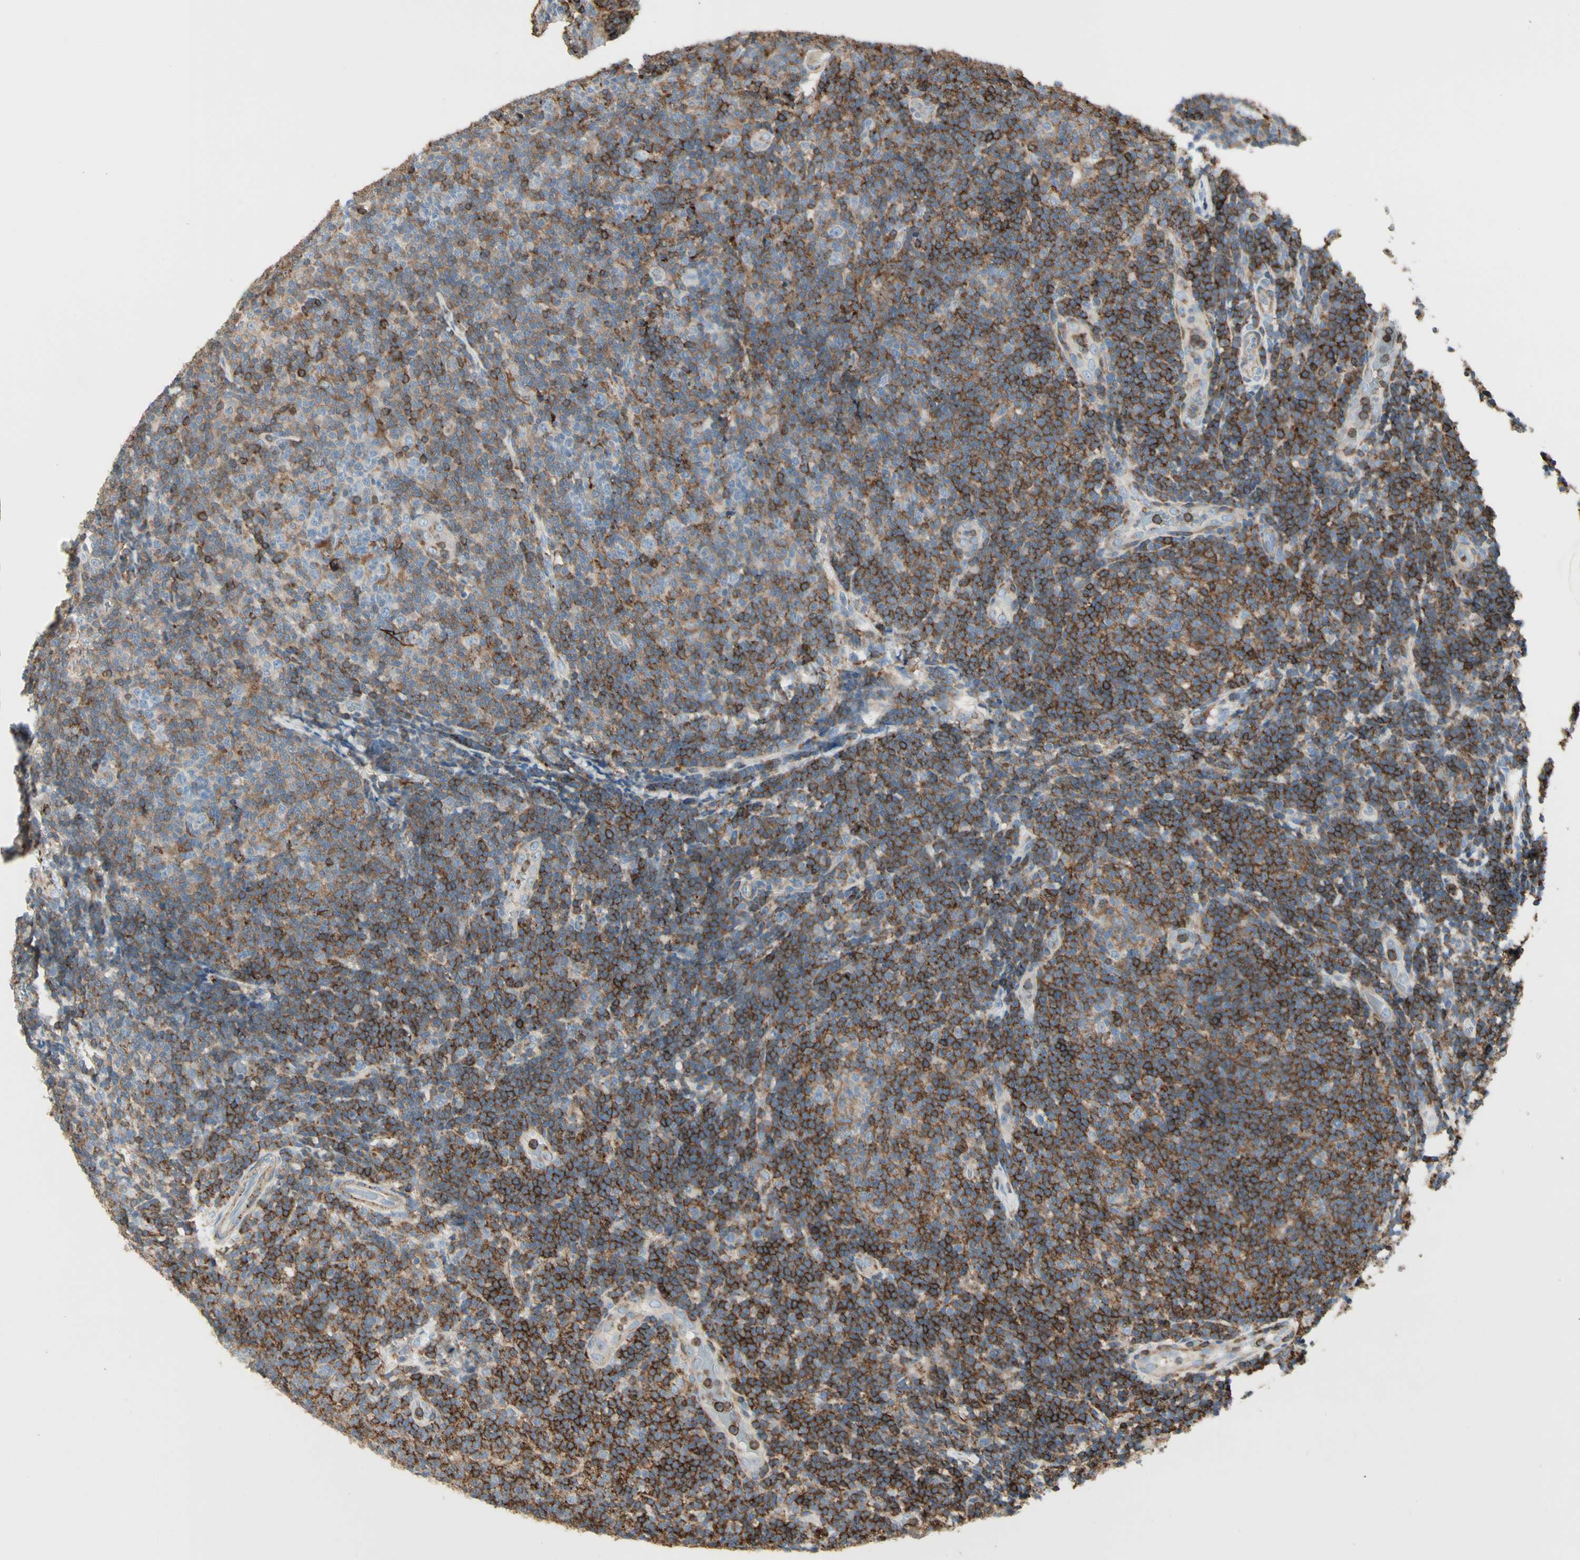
{"staining": {"intensity": "strong", "quantity": ">75%", "location": "cytoplasmic/membranous"}, "tissue": "lymphoma", "cell_type": "Tumor cells", "image_type": "cancer", "snomed": [{"axis": "morphology", "description": "Malignant lymphoma, non-Hodgkin's type, Low grade"}, {"axis": "topography", "description": "Lymph node"}], "caption": "The histopathology image reveals staining of low-grade malignant lymphoma, non-Hodgkin's type, revealing strong cytoplasmic/membranous protein positivity (brown color) within tumor cells.", "gene": "CLEC2B", "patient": {"sex": "male", "age": 83}}